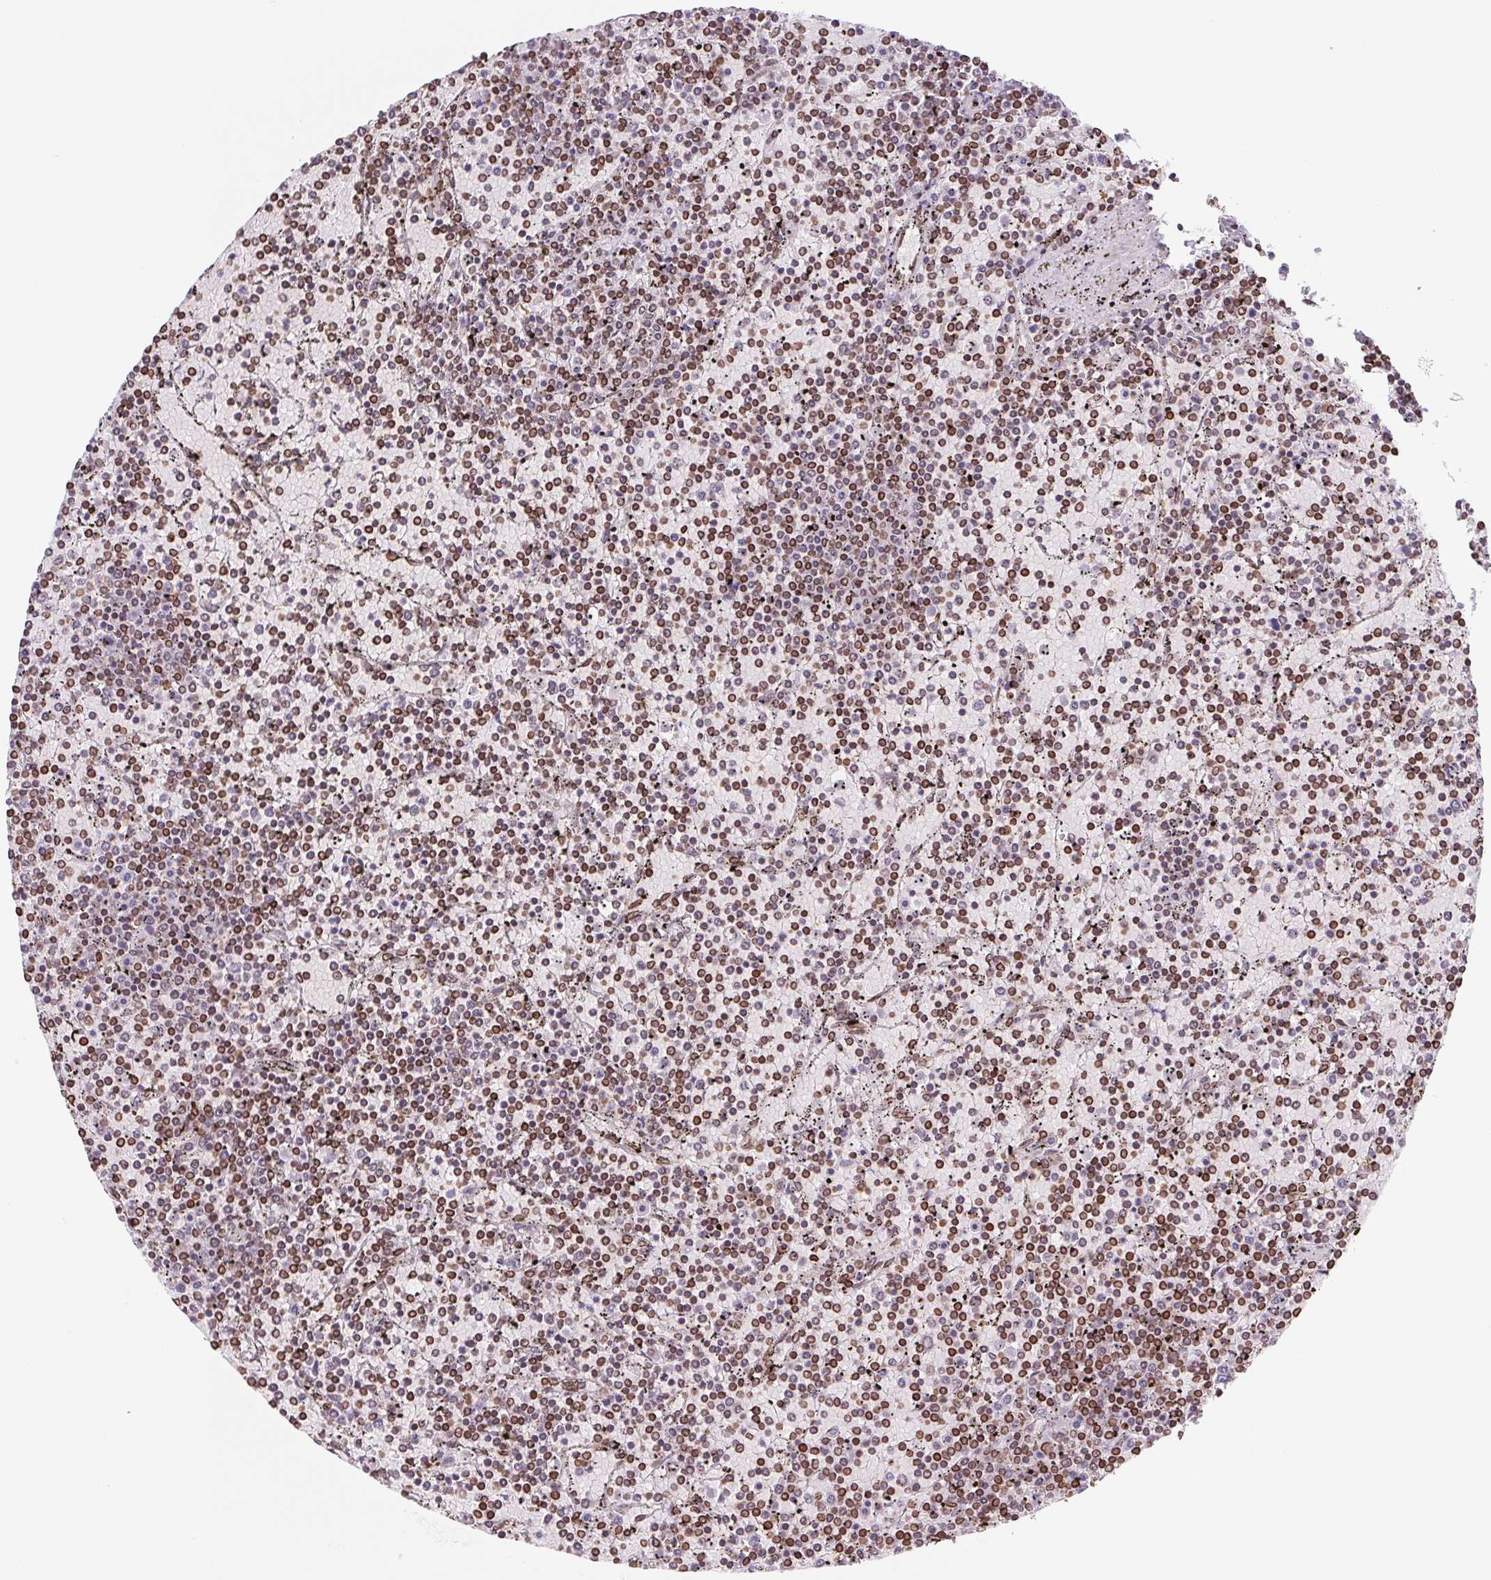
{"staining": {"intensity": "moderate", "quantity": ">75%", "location": "cytoplasmic/membranous,nuclear"}, "tissue": "lymphoma", "cell_type": "Tumor cells", "image_type": "cancer", "snomed": [{"axis": "morphology", "description": "Malignant lymphoma, non-Hodgkin's type, Low grade"}, {"axis": "topography", "description": "Spleen"}], "caption": "Immunohistochemistry (IHC) of lymphoma exhibits medium levels of moderate cytoplasmic/membranous and nuclear staining in approximately >75% of tumor cells.", "gene": "LMNB2", "patient": {"sex": "female", "age": 77}}